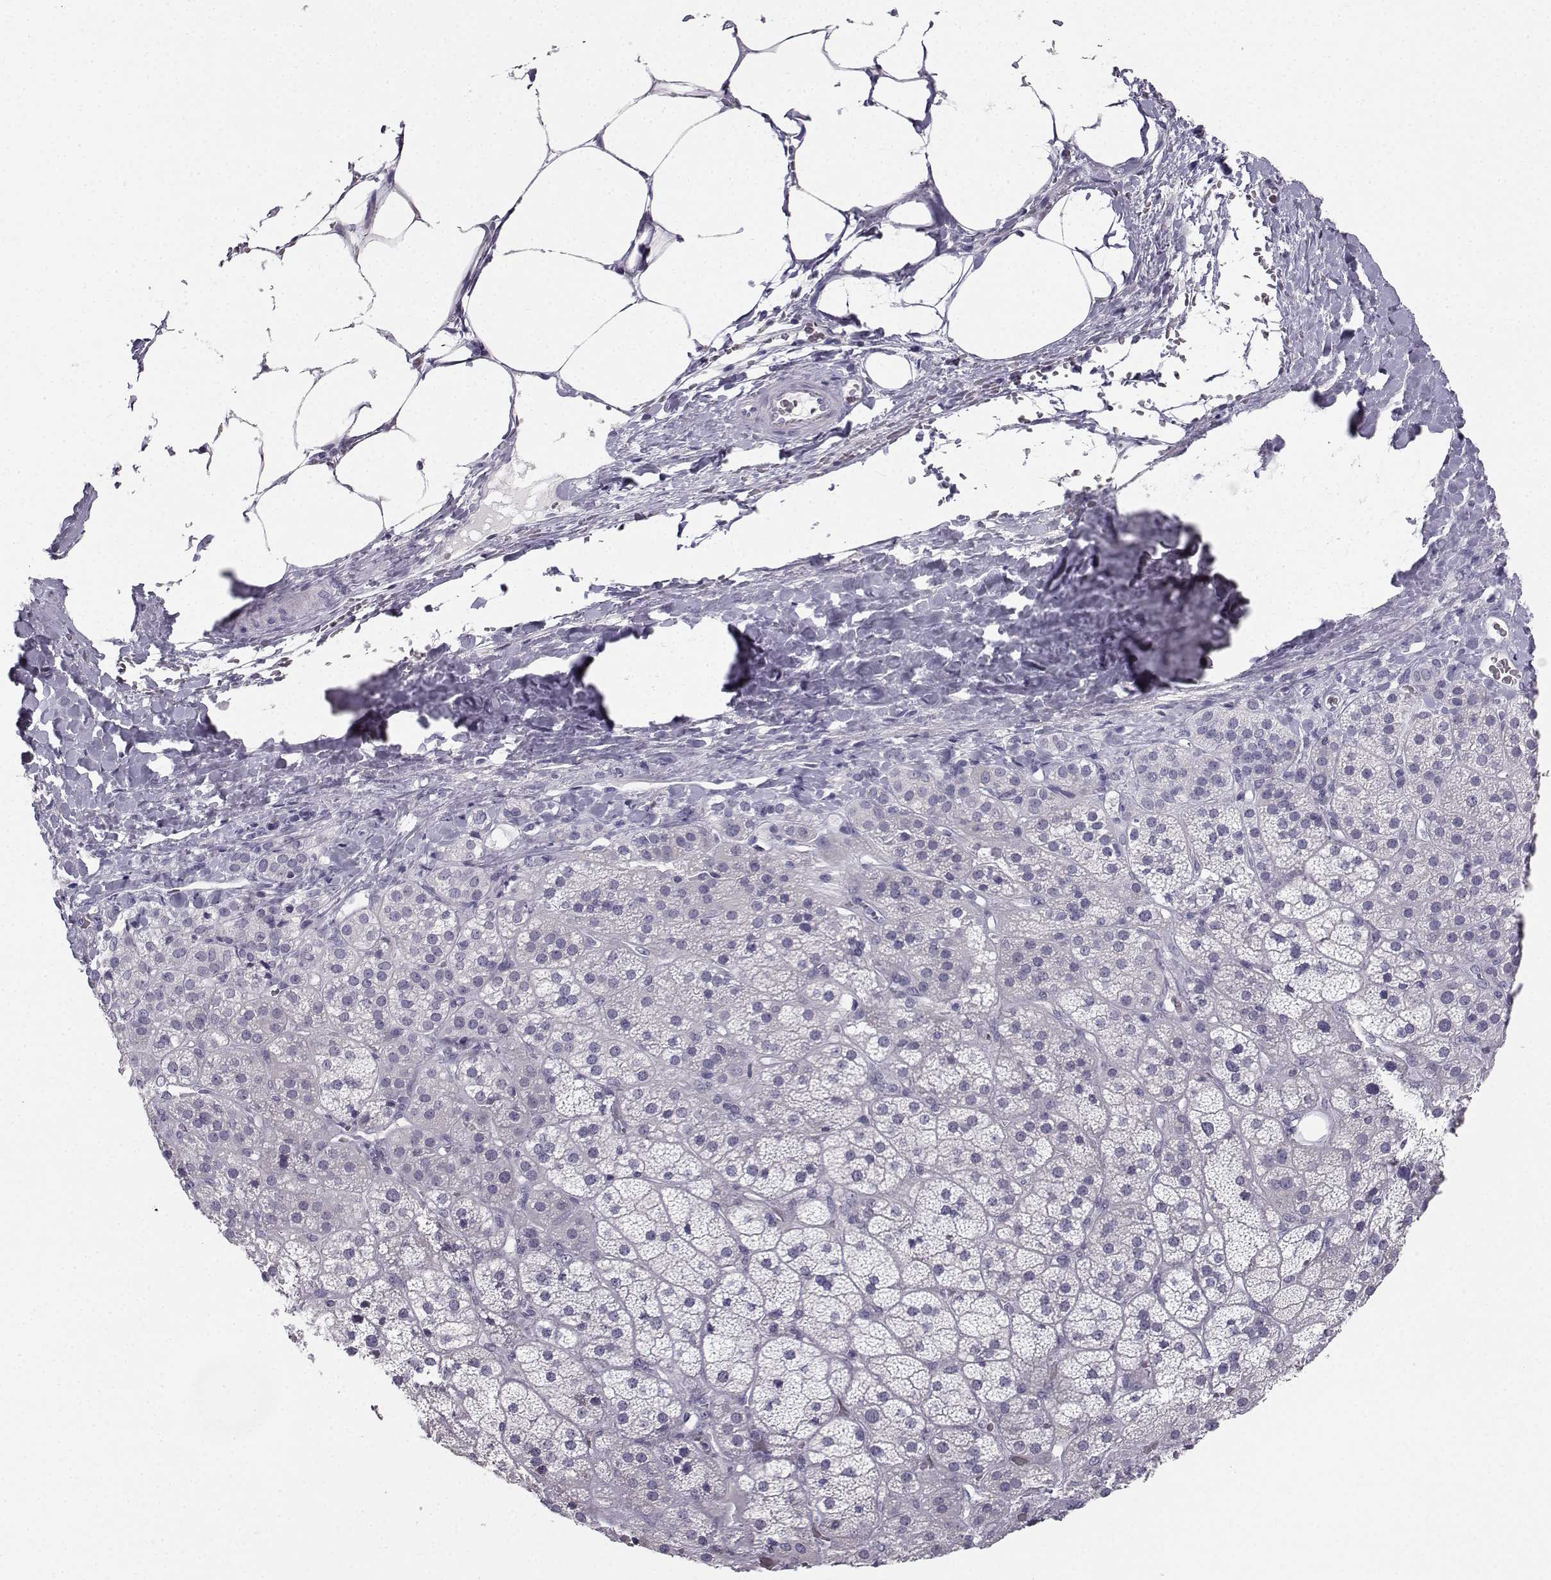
{"staining": {"intensity": "negative", "quantity": "none", "location": "none"}, "tissue": "adrenal gland", "cell_type": "Glandular cells", "image_type": "normal", "snomed": [{"axis": "morphology", "description": "Normal tissue, NOS"}, {"axis": "topography", "description": "Adrenal gland"}], "caption": "Photomicrograph shows no protein staining in glandular cells of unremarkable adrenal gland. The staining was performed using DAB (3,3'-diaminobenzidine) to visualize the protein expression in brown, while the nuclei were stained in blue with hematoxylin (Magnification: 20x).", "gene": "SYCE1", "patient": {"sex": "male", "age": 57}}